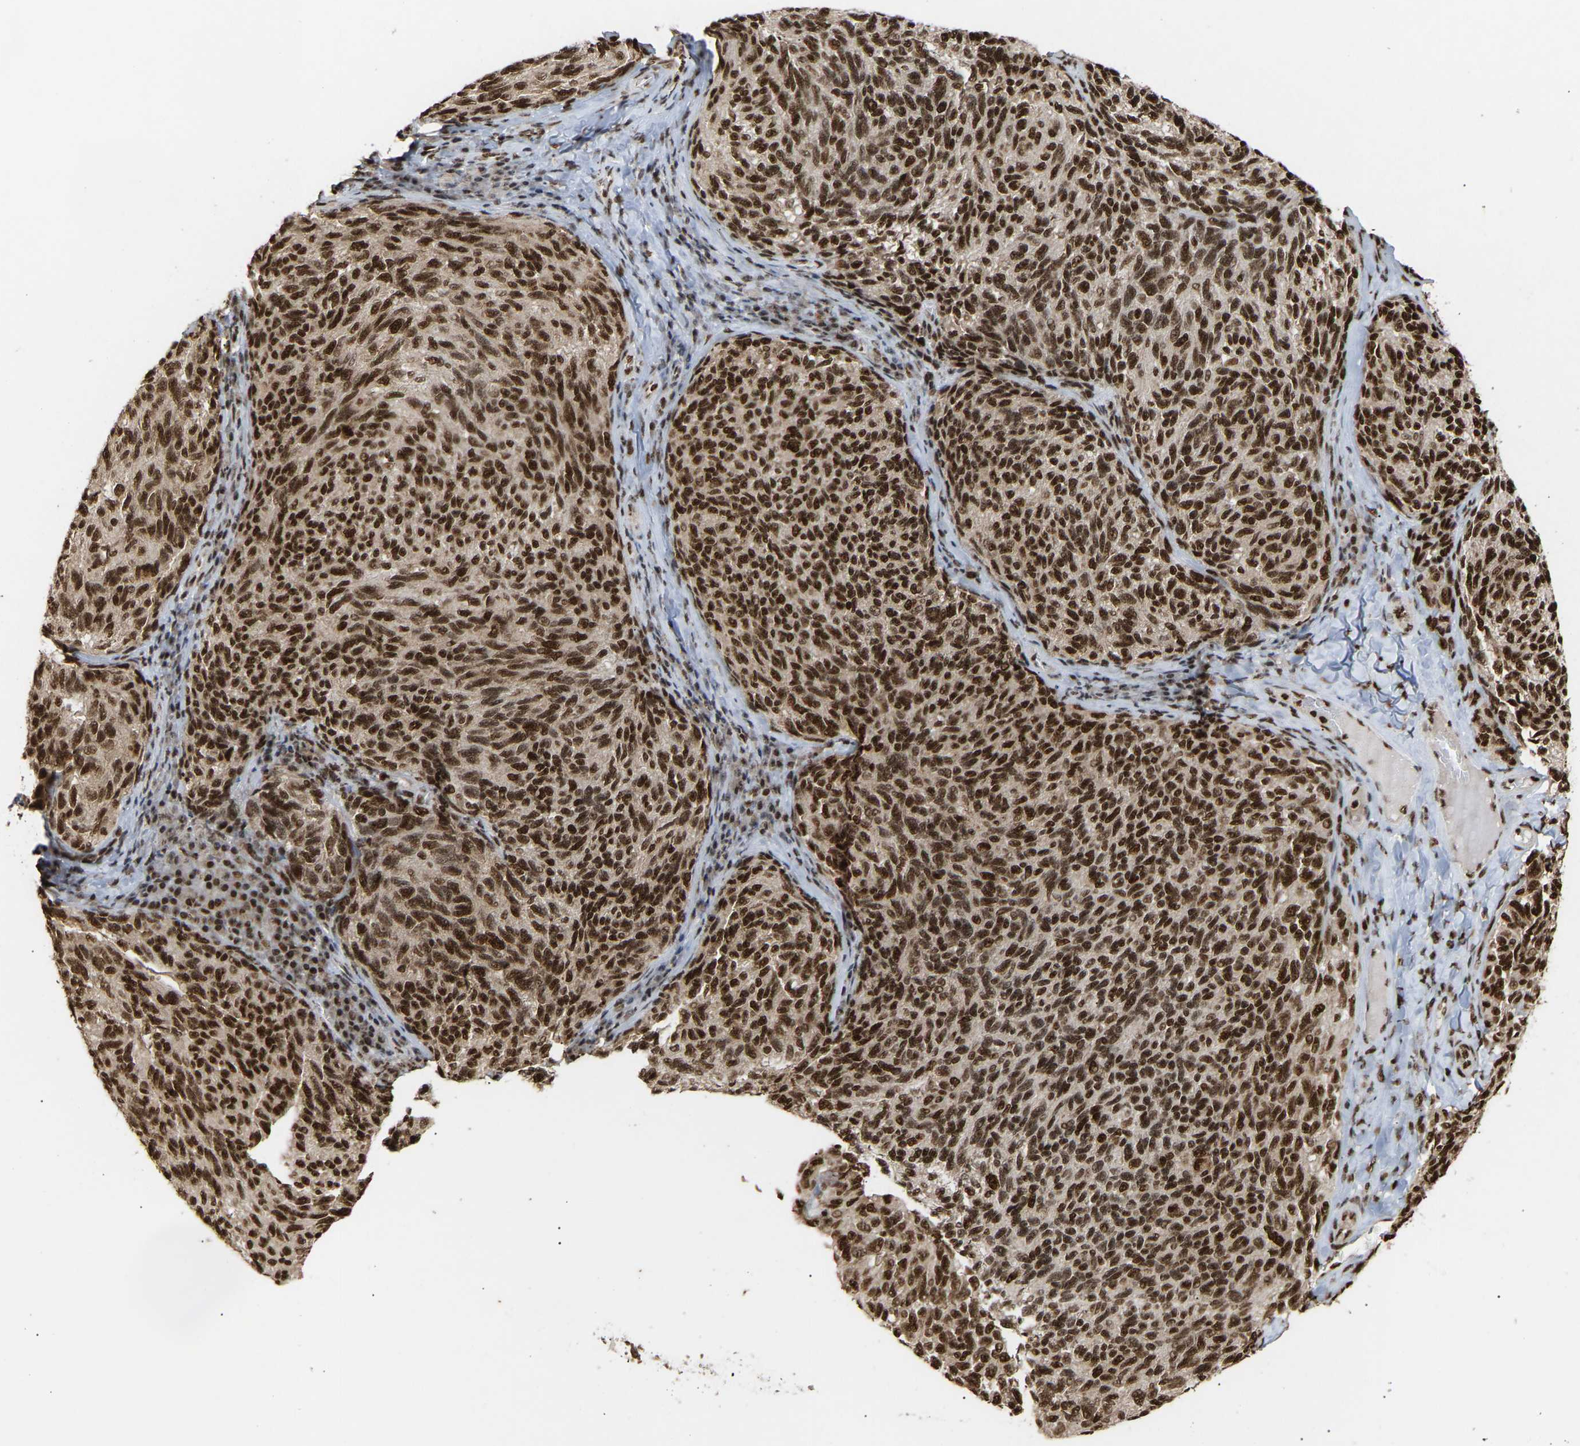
{"staining": {"intensity": "strong", "quantity": ">75%", "location": "nuclear"}, "tissue": "melanoma", "cell_type": "Tumor cells", "image_type": "cancer", "snomed": [{"axis": "morphology", "description": "Malignant melanoma, NOS"}, {"axis": "topography", "description": "Skin"}], "caption": "A photomicrograph of human melanoma stained for a protein displays strong nuclear brown staining in tumor cells.", "gene": "ALYREF", "patient": {"sex": "female", "age": 73}}